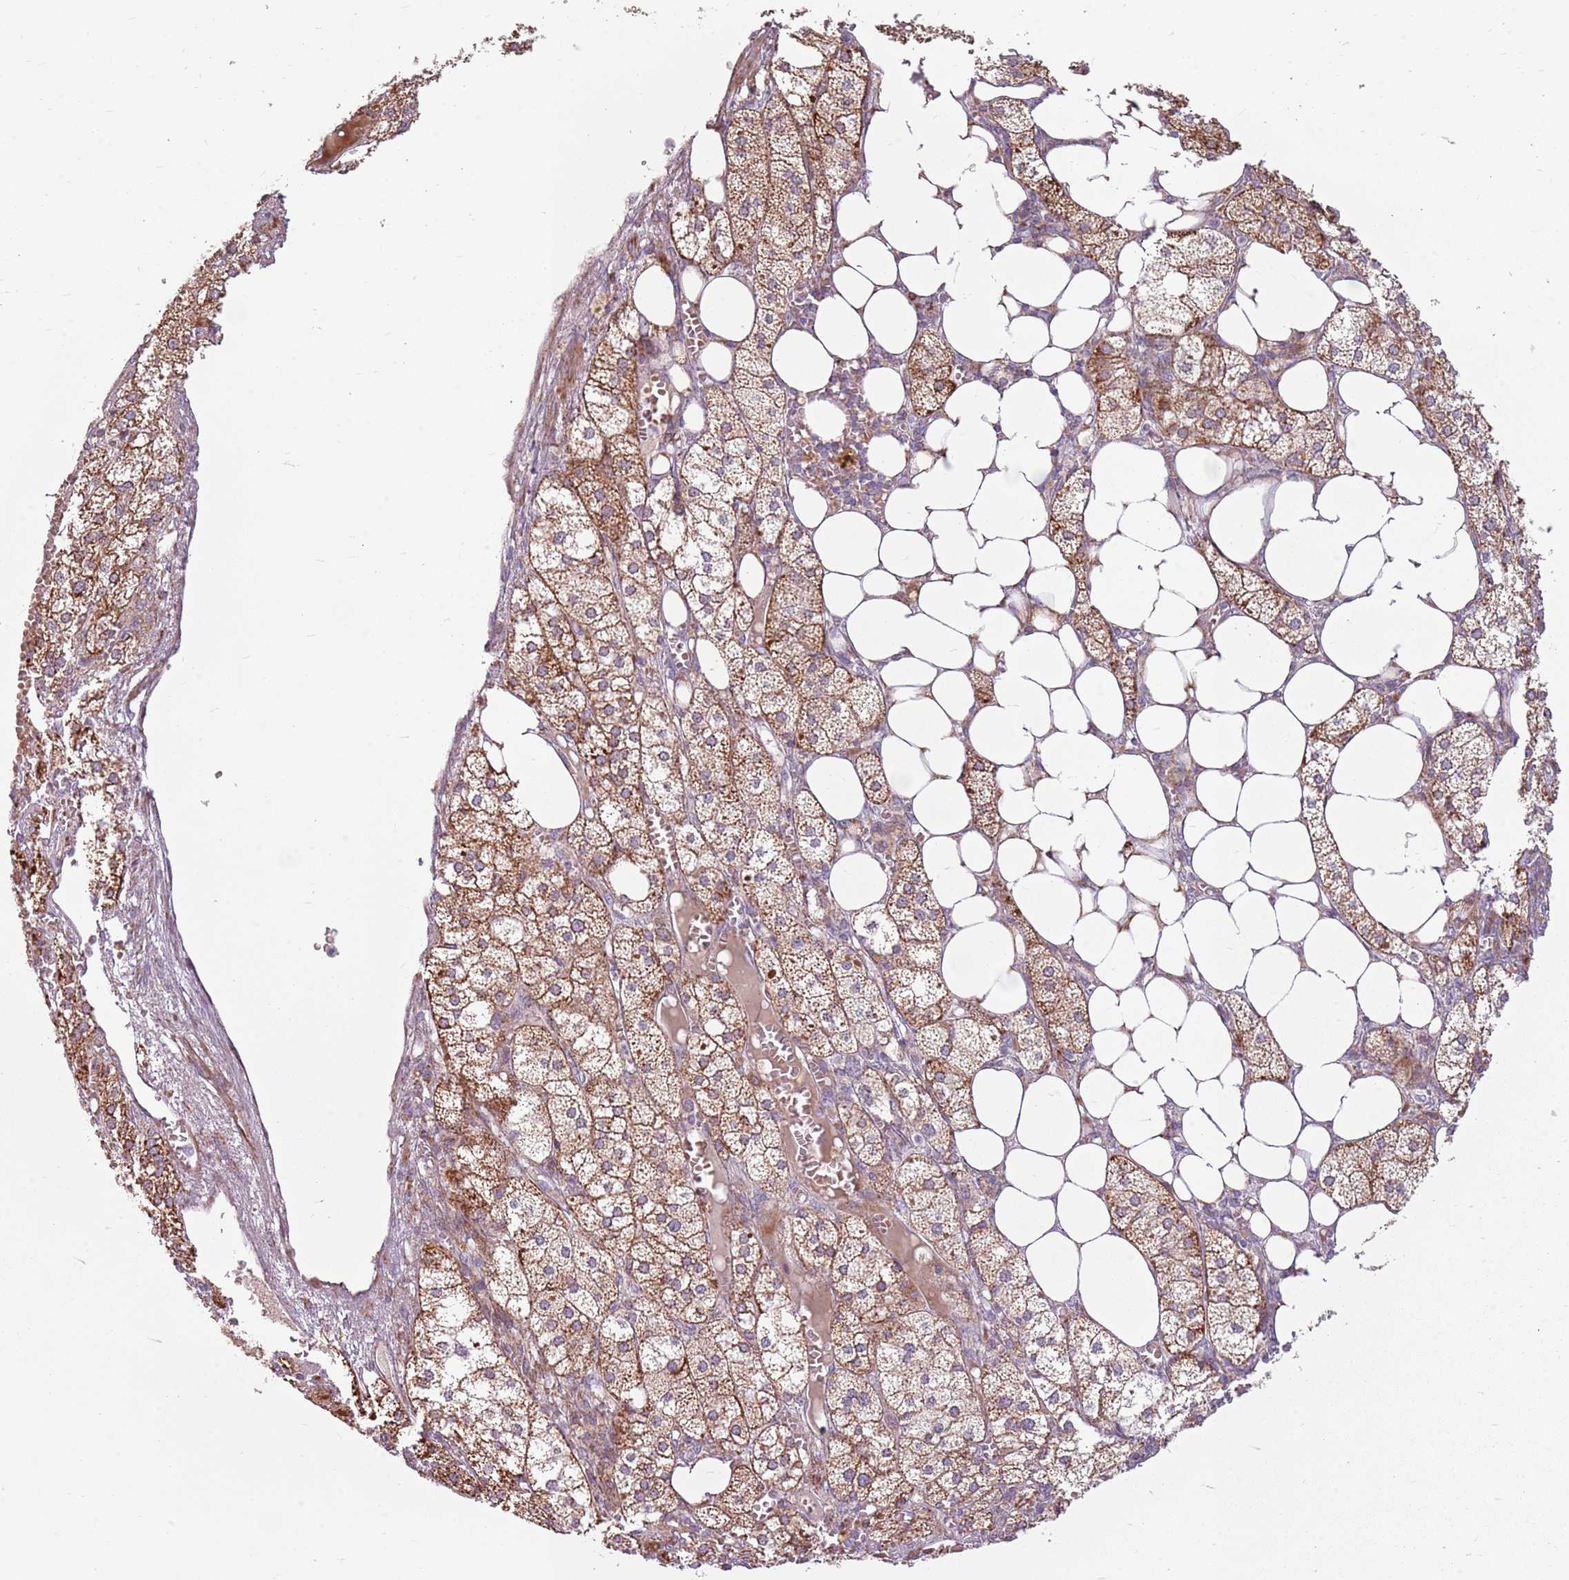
{"staining": {"intensity": "strong", "quantity": ">75%", "location": "cytoplasmic/membranous"}, "tissue": "adrenal gland", "cell_type": "Glandular cells", "image_type": "normal", "snomed": [{"axis": "morphology", "description": "Normal tissue, NOS"}, {"axis": "topography", "description": "Adrenal gland"}], "caption": "A high-resolution histopathology image shows IHC staining of unremarkable adrenal gland, which shows strong cytoplasmic/membranous positivity in about >75% of glandular cells.", "gene": "ZNF530", "patient": {"sex": "female", "age": 61}}